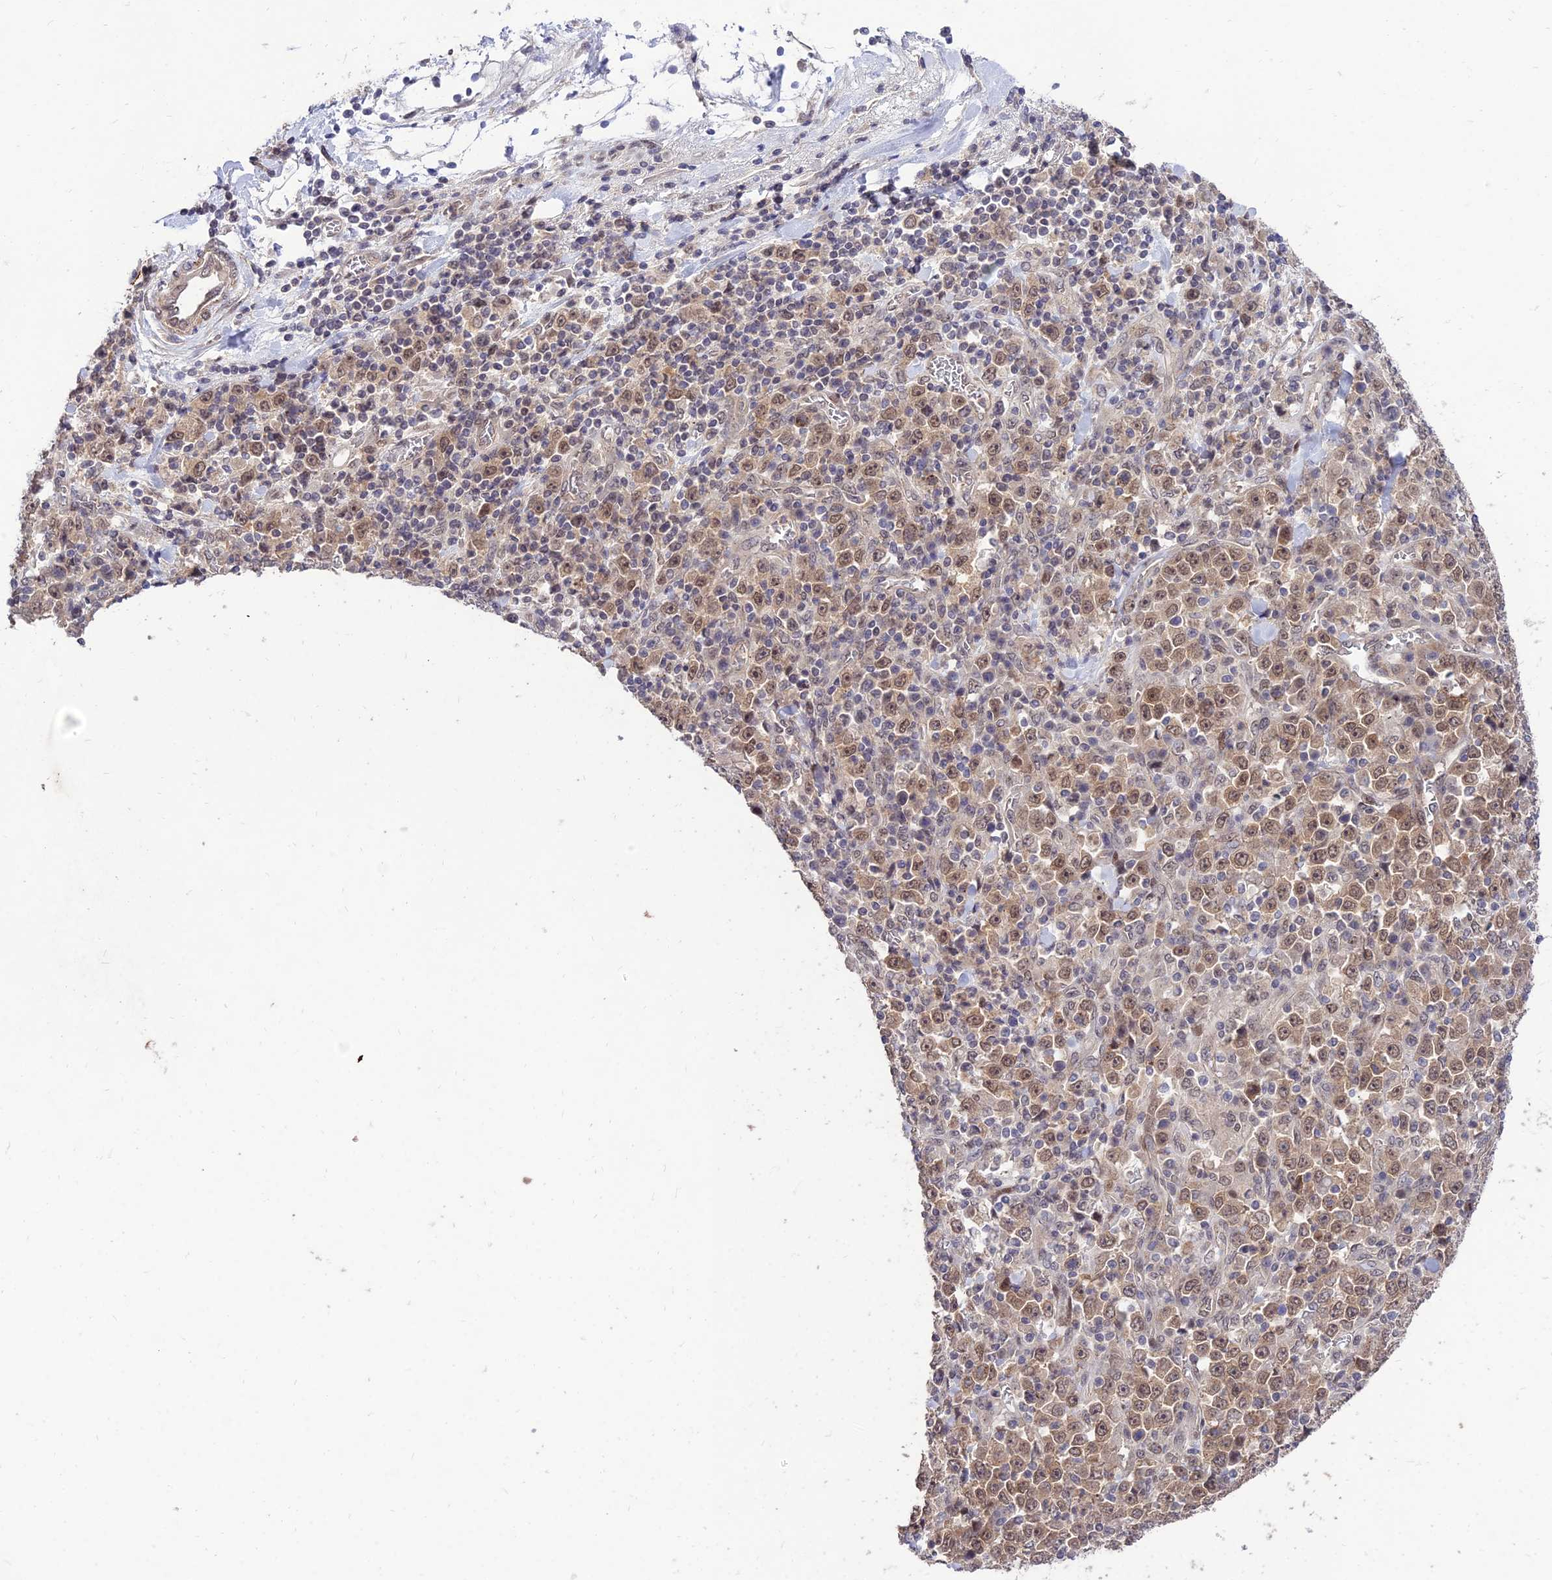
{"staining": {"intensity": "moderate", "quantity": ">75%", "location": "nuclear"}, "tissue": "stomach cancer", "cell_type": "Tumor cells", "image_type": "cancer", "snomed": [{"axis": "morphology", "description": "Normal tissue, NOS"}, {"axis": "morphology", "description": "Adenocarcinoma, NOS"}, {"axis": "topography", "description": "Stomach, upper"}, {"axis": "topography", "description": "Stomach"}], "caption": "Protein expression analysis of human stomach adenocarcinoma reveals moderate nuclear staining in approximately >75% of tumor cells. Ihc stains the protein of interest in brown and the nuclei are stained blue.", "gene": "ZNF85", "patient": {"sex": "male", "age": 59}}